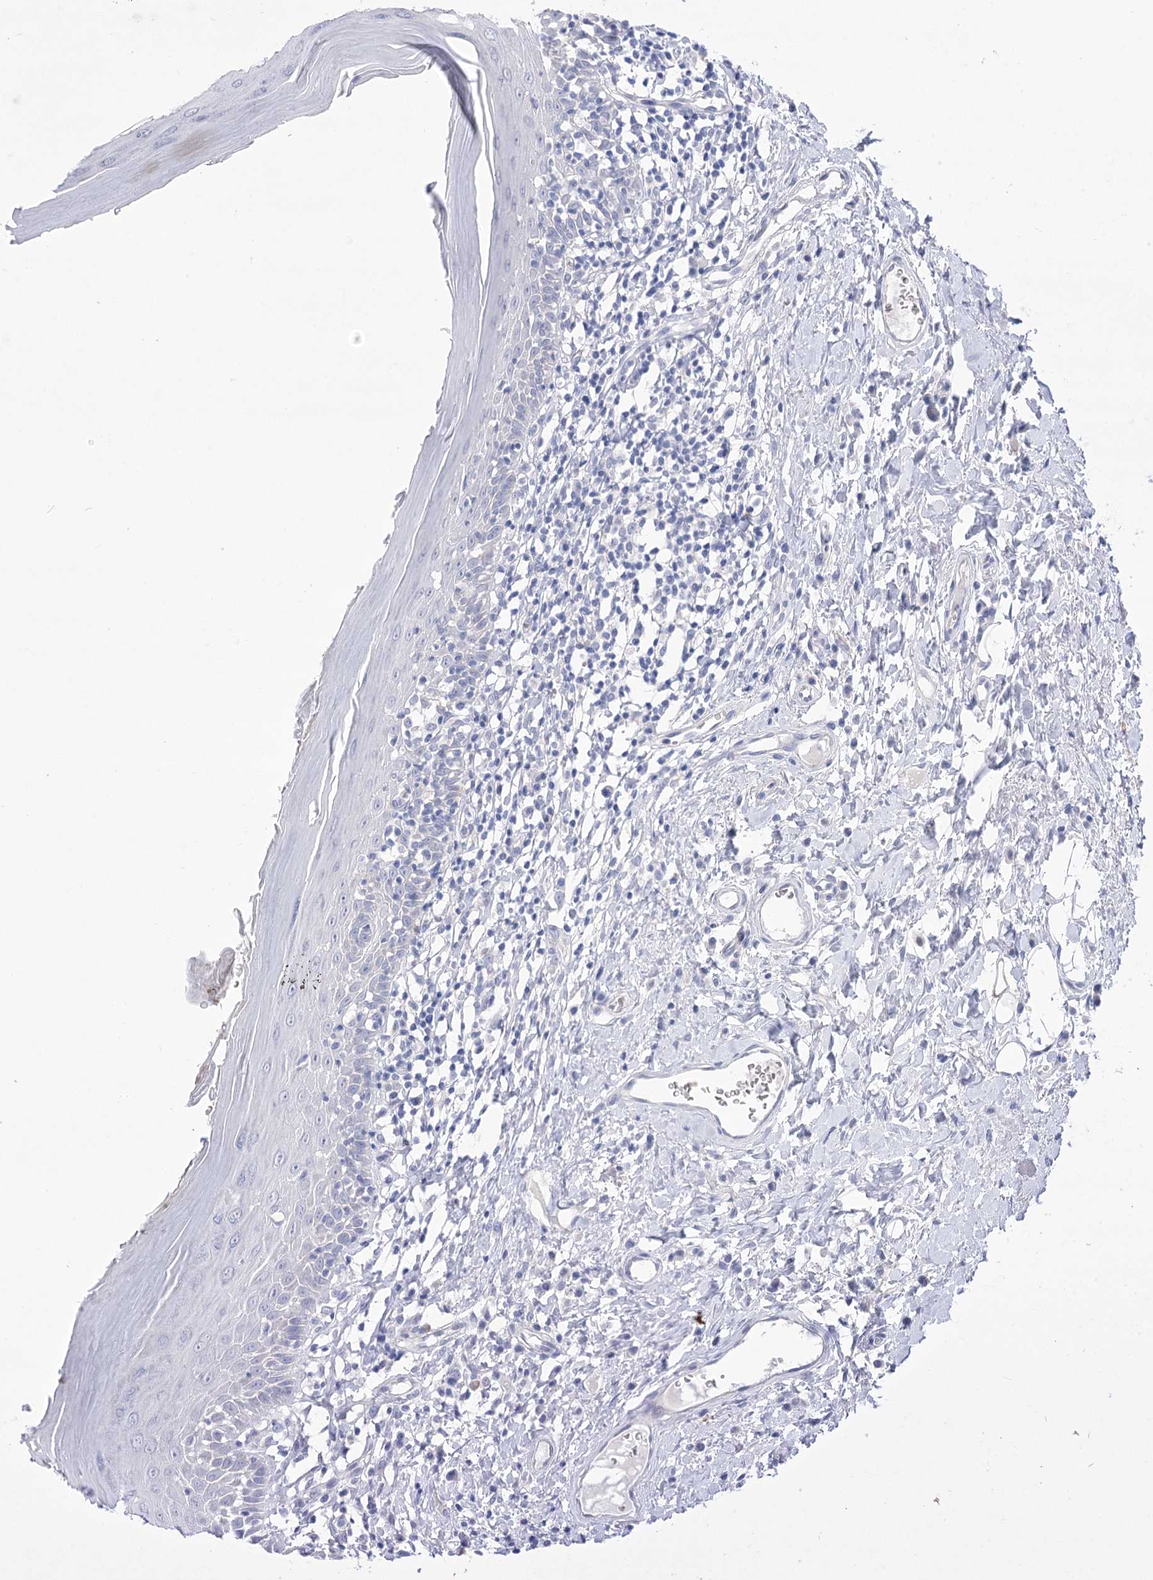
{"staining": {"intensity": "negative", "quantity": "none", "location": "none"}, "tissue": "oral mucosa", "cell_type": "Squamous epithelial cells", "image_type": "normal", "snomed": [{"axis": "morphology", "description": "Normal tissue, NOS"}, {"axis": "topography", "description": "Oral tissue"}], "caption": "Oral mucosa stained for a protein using immunohistochemistry demonstrates no staining squamous epithelial cells.", "gene": "NRAP", "patient": {"sex": "male", "age": 82}}